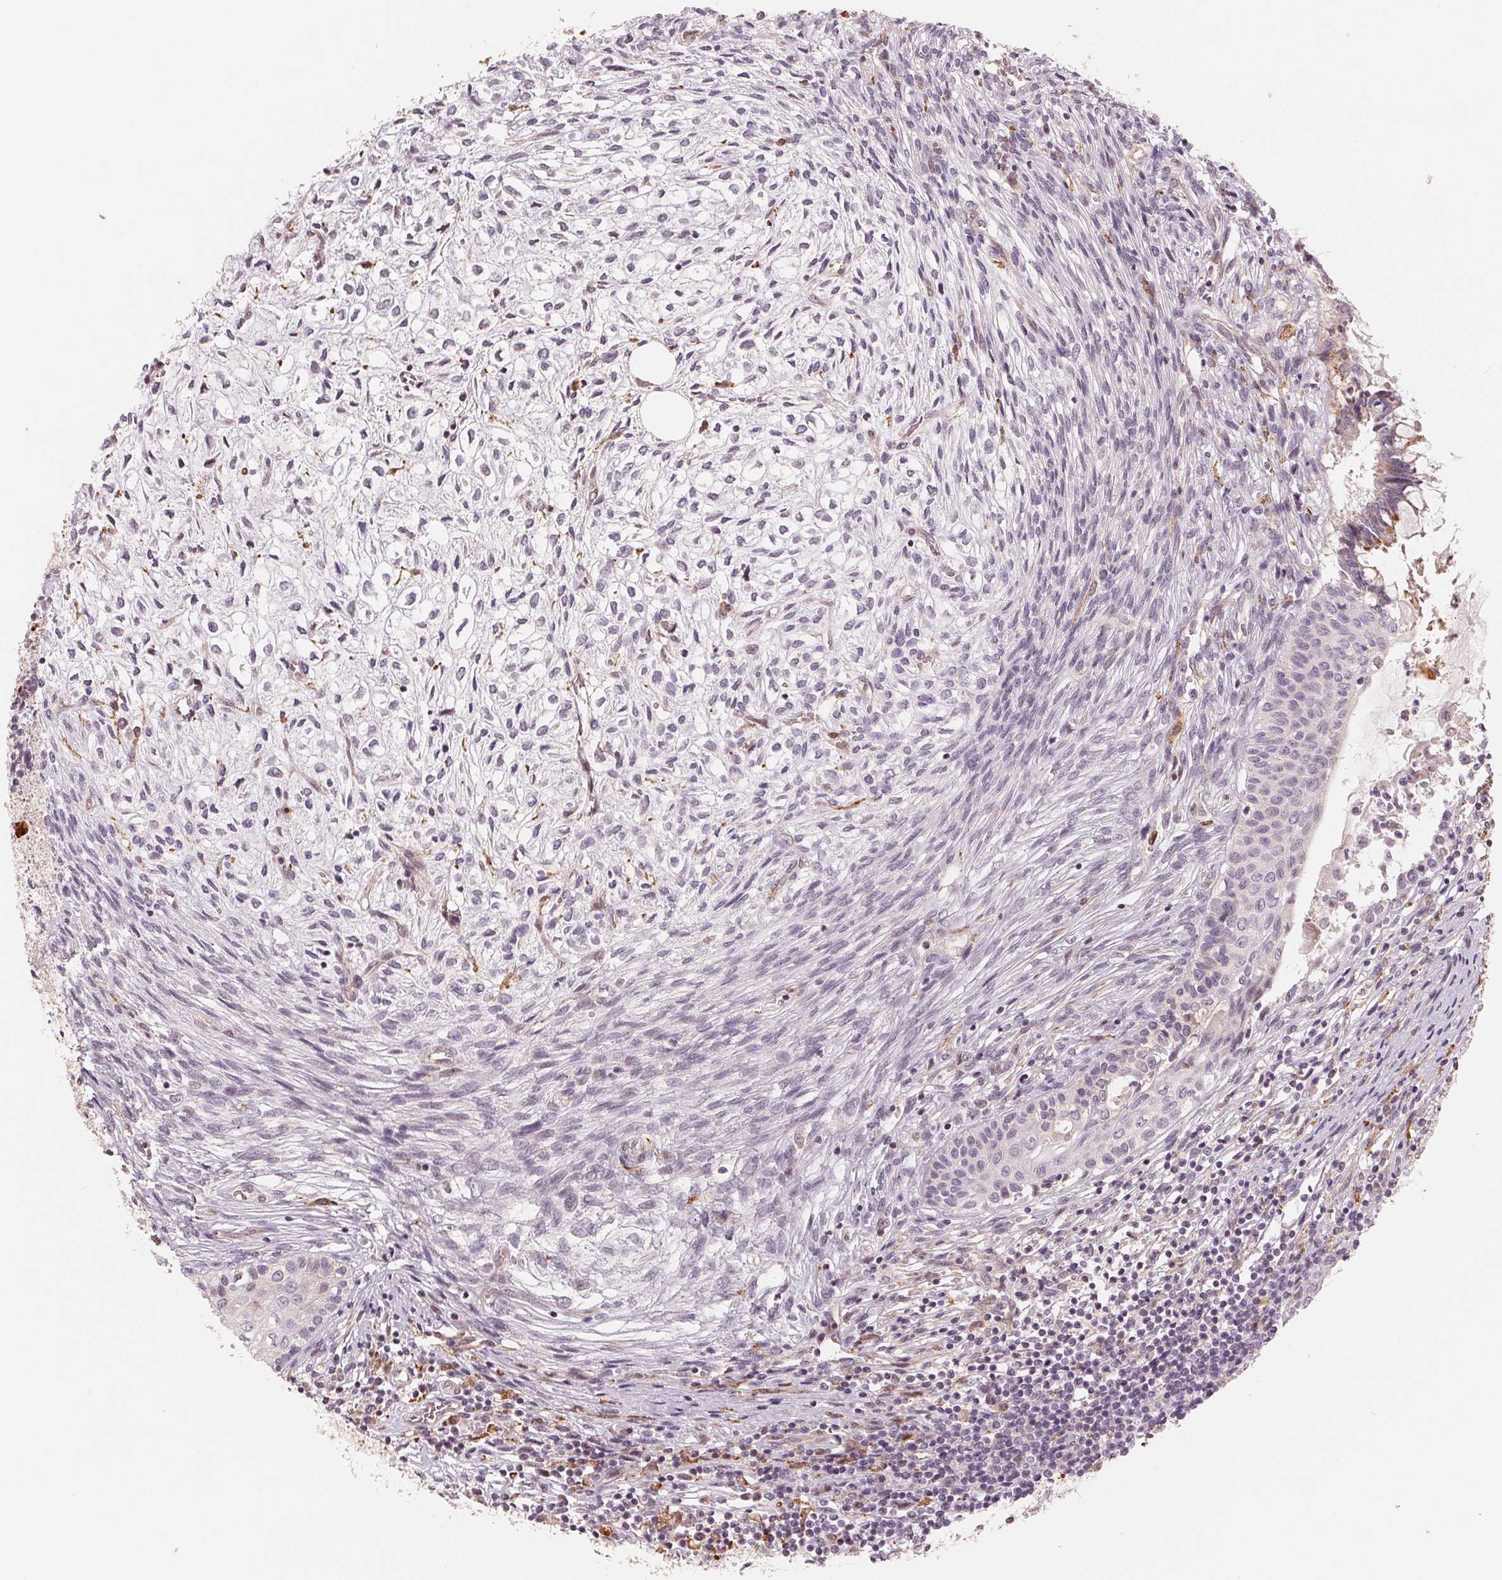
{"staining": {"intensity": "negative", "quantity": "none", "location": "none"}, "tissue": "testis cancer", "cell_type": "Tumor cells", "image_type": "cancer", "snomed": [{"axis": "morphology", "description": "Carcinoma, Embryonal, NOS"}, {"axis": "topography", "description": "Testis"}], "caption": "Photomicrograph shows no protein staining in tumor cells of testis cancer (embryonal carcinoma) tissue.", "gene": "IL9R", "patient": {"sex": "male", "age": 37}}